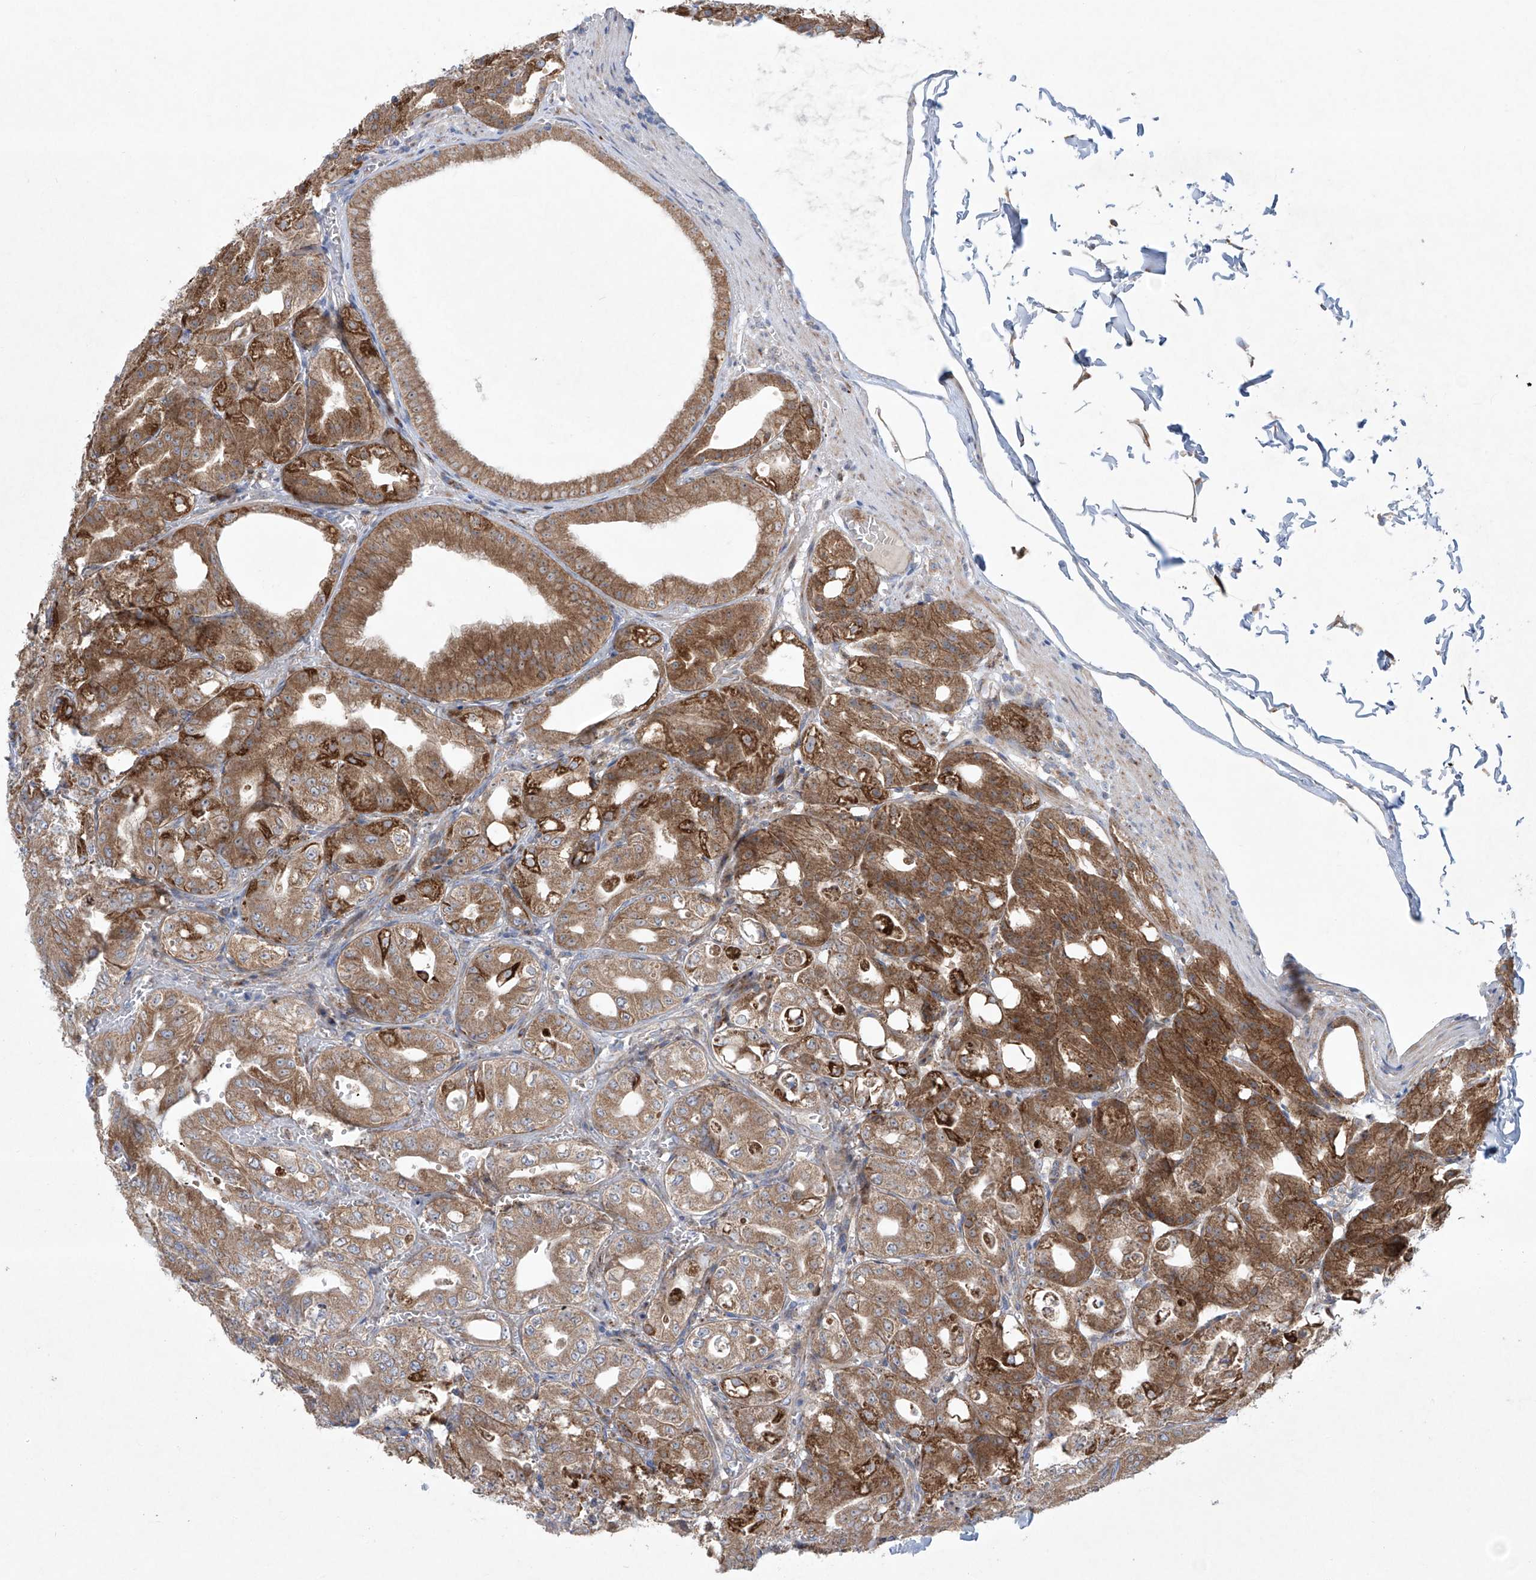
{"staining": {"intensity": "strong", "quantity": ">75%", "location": "cytoplasmic/membranous"}, "tissue": "stomach", "cell_type": "Glandular cells", "image_type": "normal", "snomed": [{"axis": "morphology", "description": "Normal tissue, NOS"}, {"axis": "topography", "description": "Stomach, lower"}], "caption": "A high-resolution image shows immunohistochemistry (IHC) staining of benign stomach, which demonstrates strong cytoplasmic/membranous expression in about >75% of glandular cells.", "gene": "KLC4", "patient": {"sex": "male", "age": 71}}